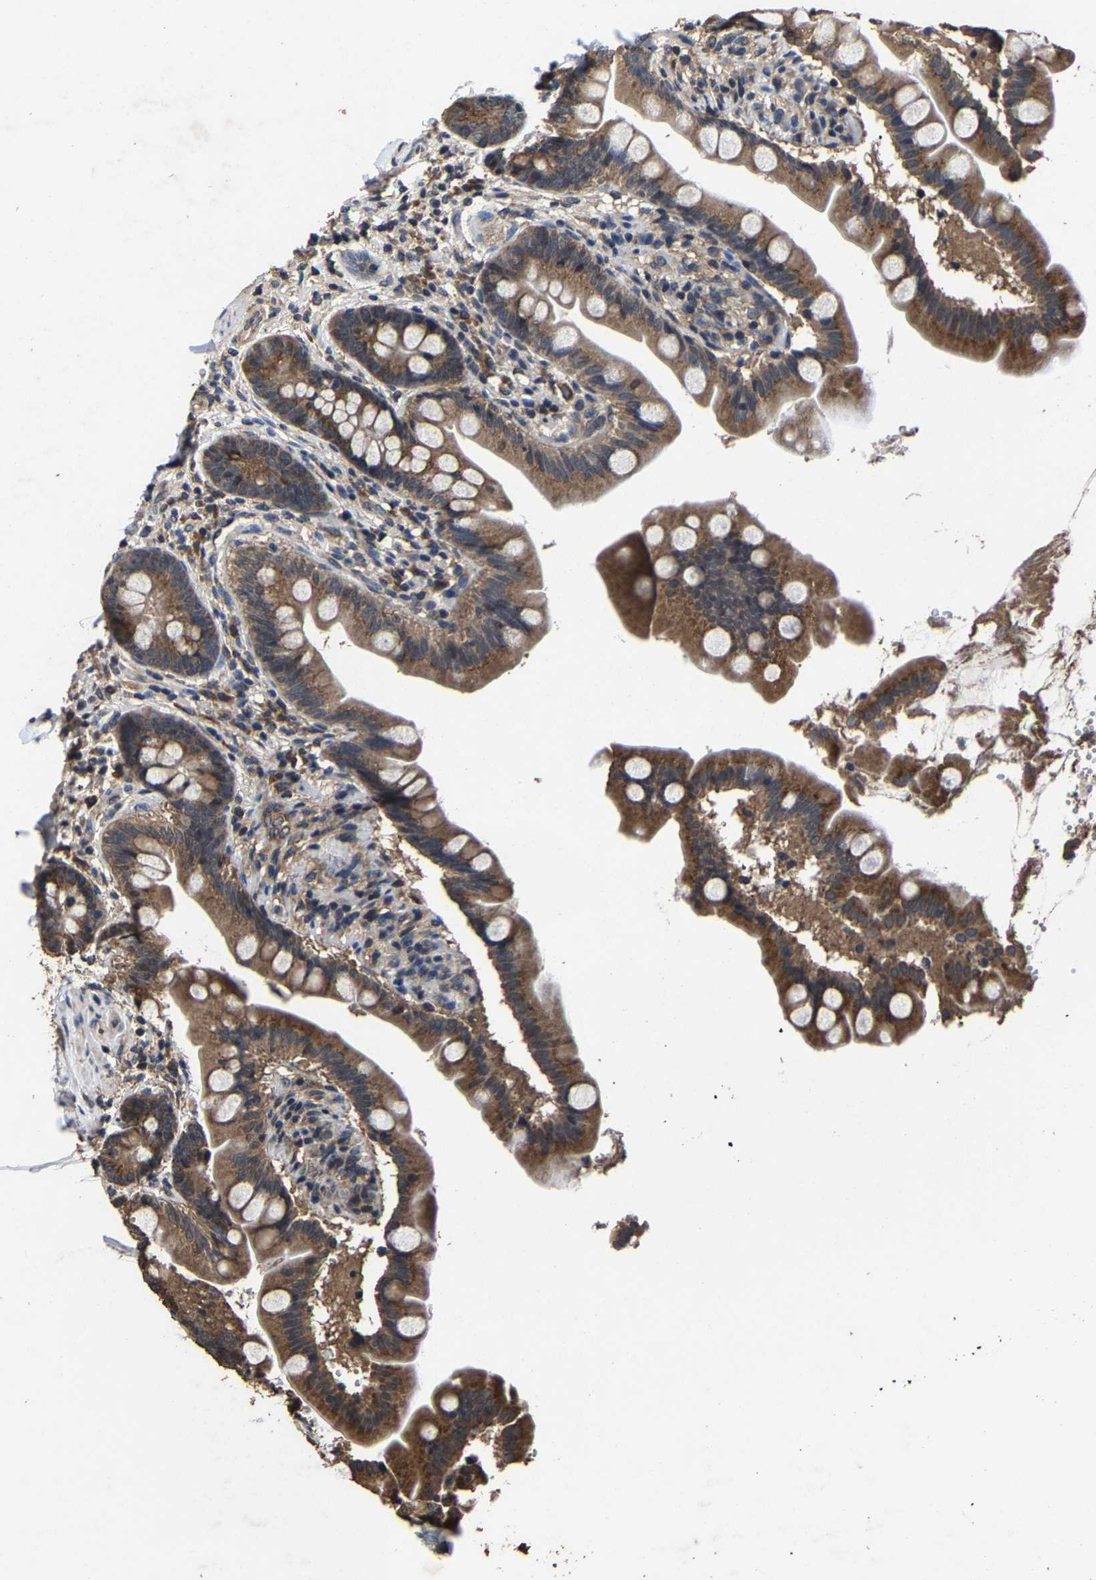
{"staining": {"intensity": "moderate", "quantity": ">75%", "location": "cytoplasmic/membranous"}, "tissue": "small intestine", "cell_type": "Glandular cells", "image_type": "normal", "snomed": [{"axis": "morphology", "description": "Normal tissue, NOS"}, {"axis": "topography", "description": "Small intestine"}], "caption": "Protein staining demonstrates moderate cytoplasmic/membranous staining in about >75% of glandular cells in benign small intestine.", "gene": "EBAG9", "patient": {"sex": "female", "age": 56}}